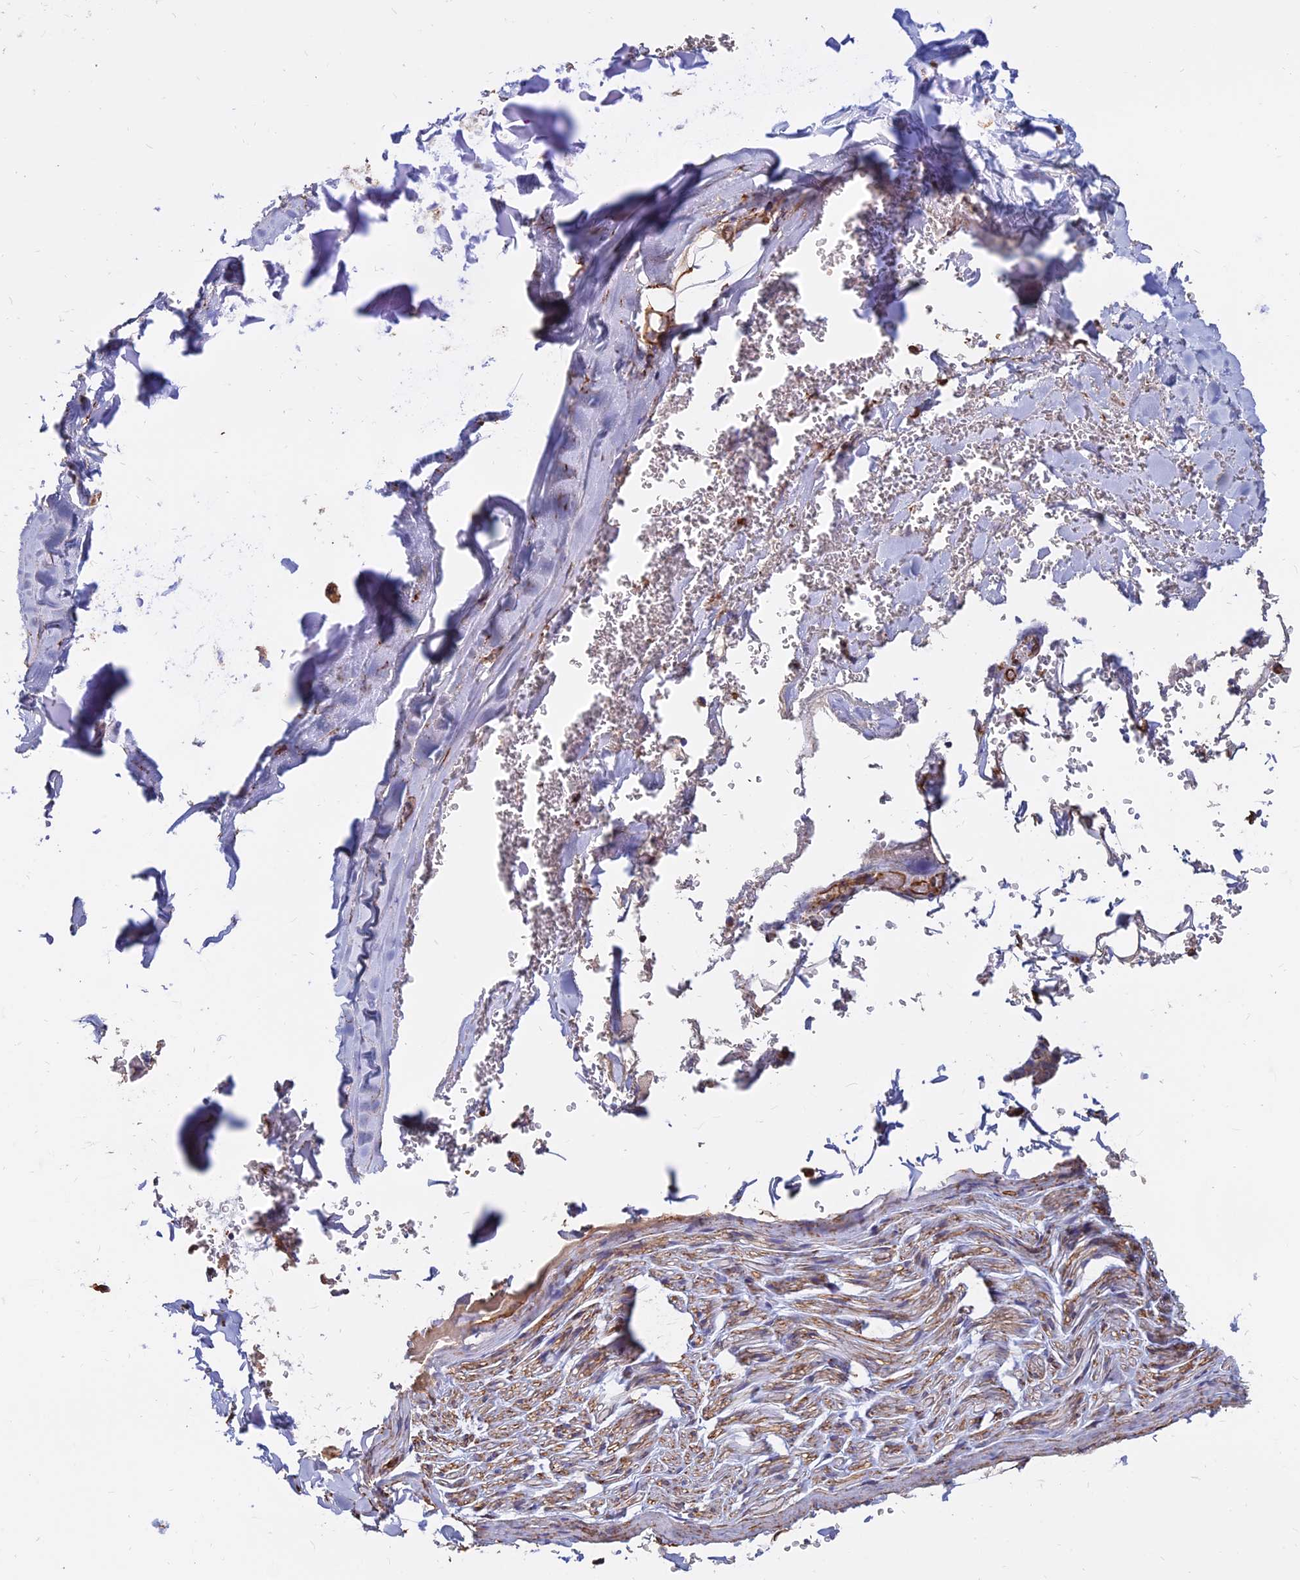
{"staining": {"intensity": "moderate", "quantity": "25%-75%", "location": "cytoplasmic/membranous"}, "tissue": "adipose tissue", "cell_type": "Adipocytes", "image_type": "normal", "snomed": [{"axis": "morphology", "description": "Normal tissue, NOS"}, {"axis": "topography", "description": "Cartilage tissue"}], "caption": "Protein analysis of unremarkable adipose tissue demonstrates moderate cytoplasmic/membranous expression in about 25%-75% of adipocytes.", "gene": "CDK18", "patient": {"sex": "female", "age": 63}}